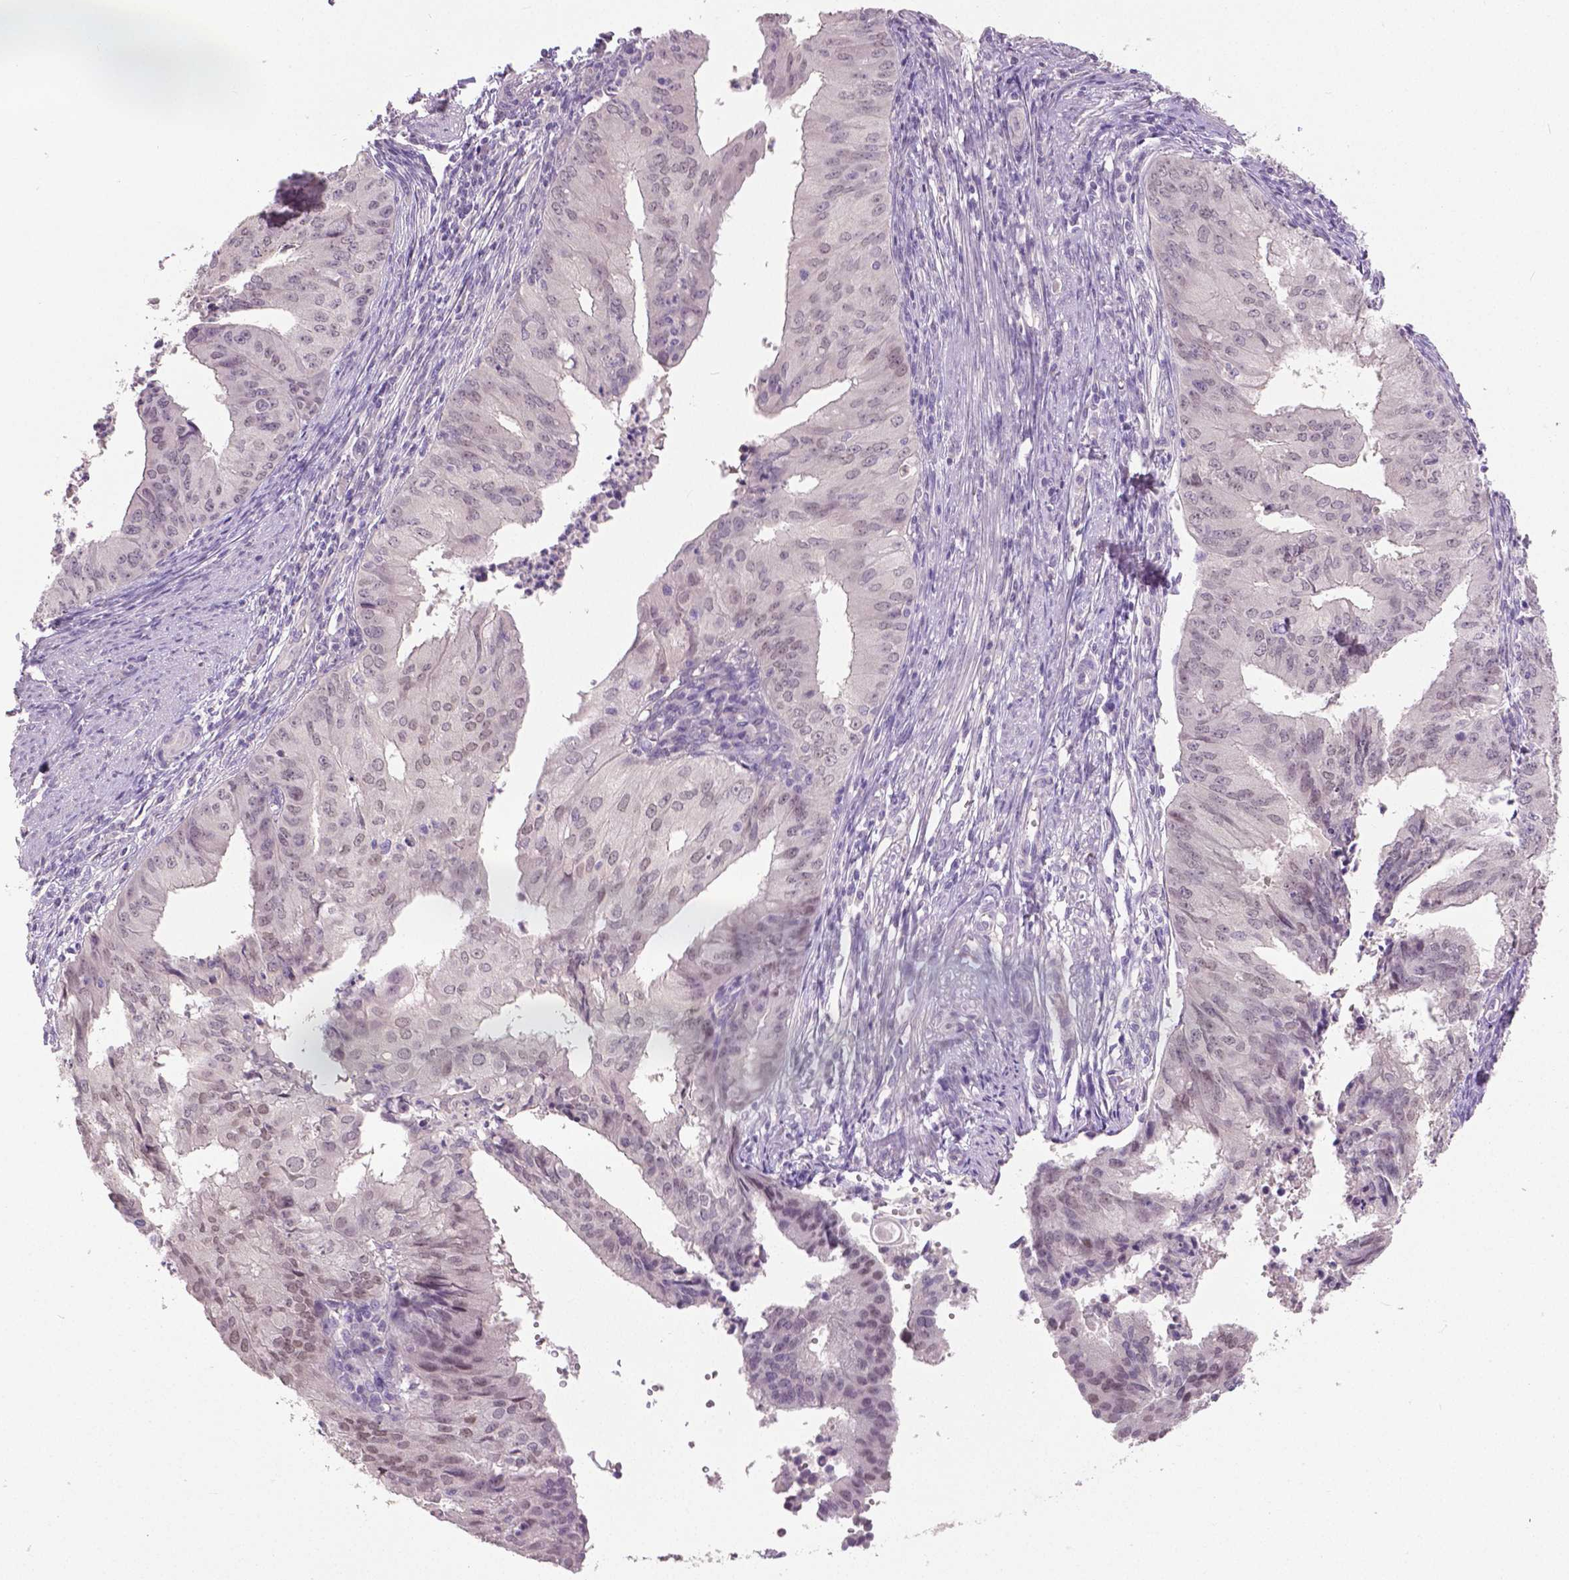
{"staining": {"intensity": "weak", "quantity": "<25%", "location": "nuclear"}, "tissue": "endometrial cancer", "cell_type": "Tumor cells", "image_type": "cancer", "snomed": [{"axis": "morphology", "description": "Adenocarcinoma, NOS"}, {"axis": "topography", "description": "Endometrium"}], "caption": "There is no significant expression in tumor cells of endometrial adenocarcinoma. (DAB immunohistochemistry (IHC) with hematoxylin counter stain).", "gene": "FOXA1", "patient": {"sex": "female", "age": 50}}